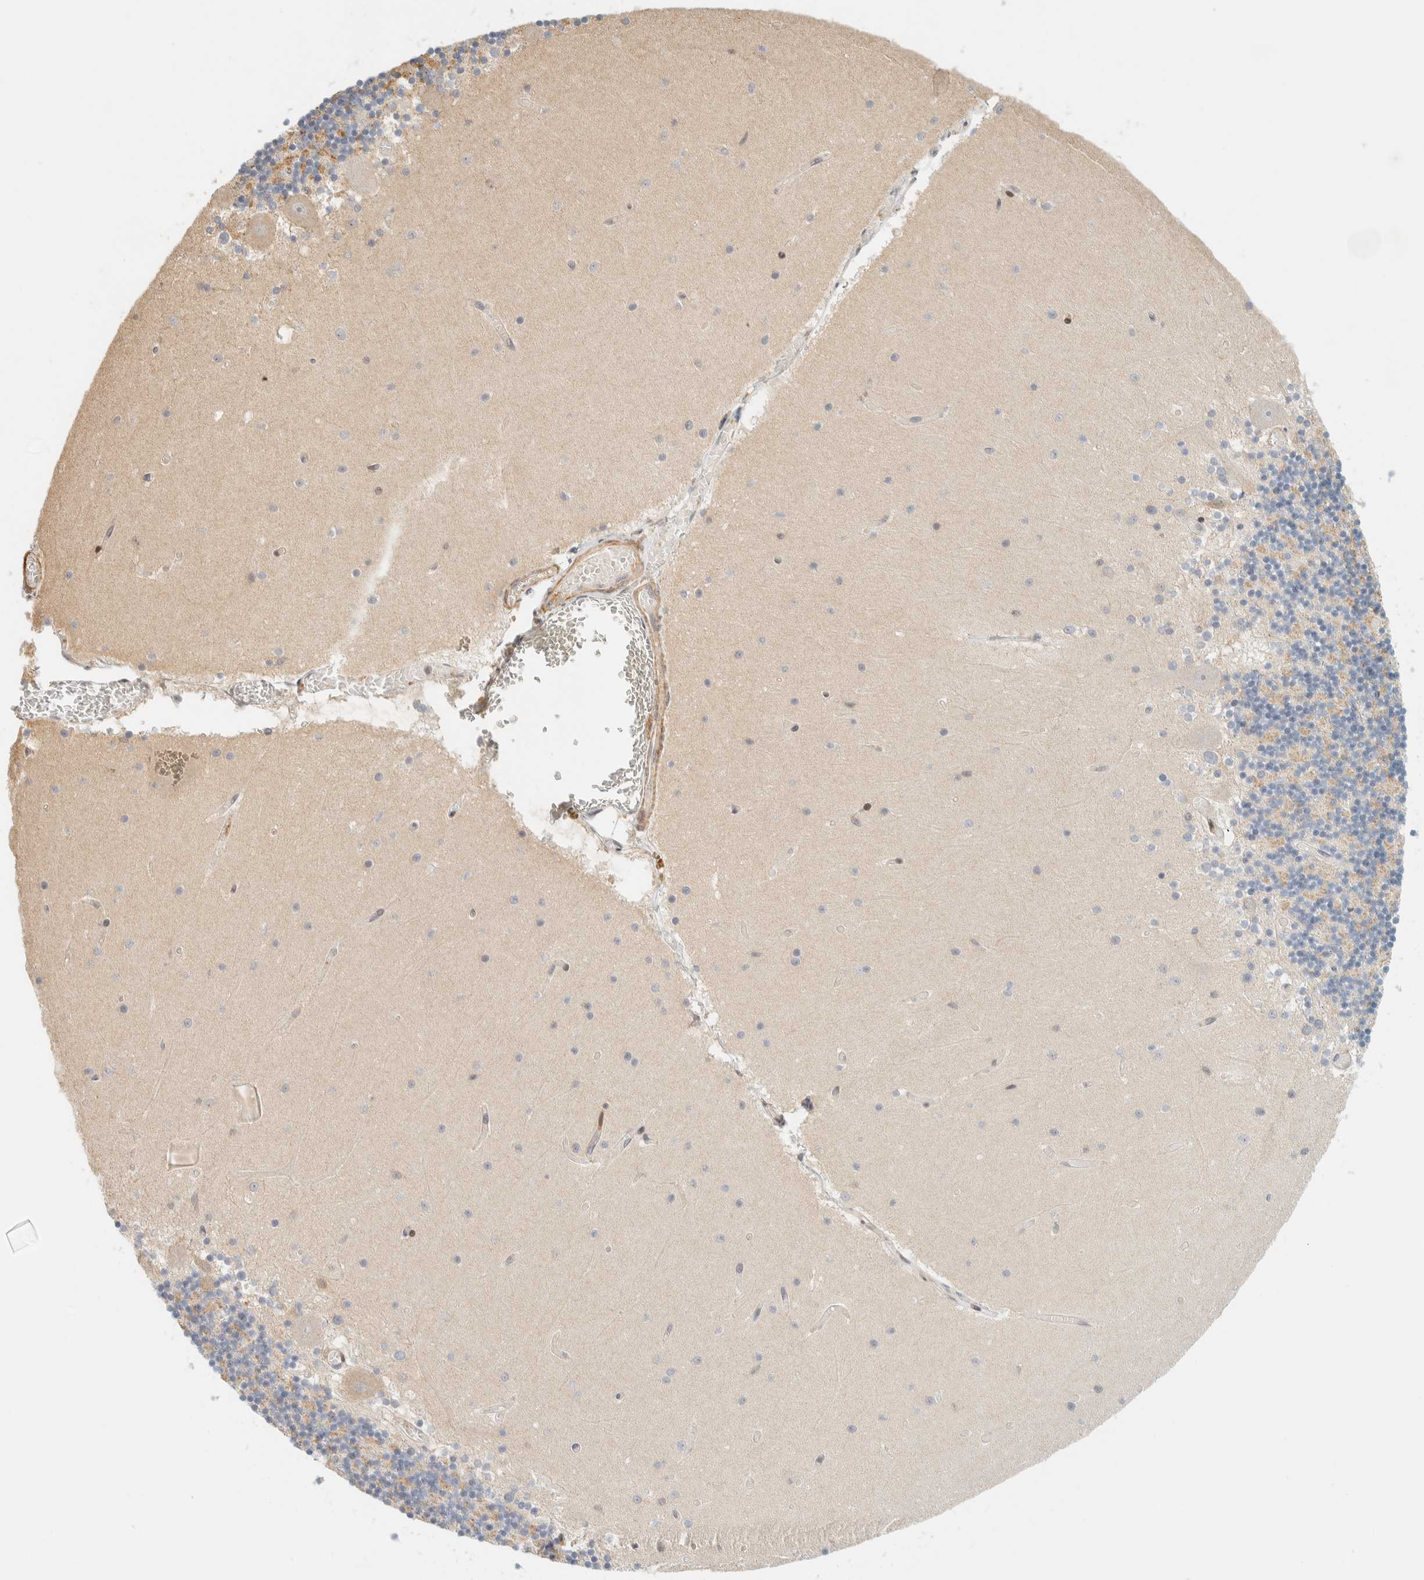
{"staining": {"intensity": "weak", "quantity": ">75%", "location": "cytoplasmic/membranous"}, "tissue": "cerebellum", "cell_type": "Cells in granular layer", "image_type": "normal", "snomed": [{"axis": "morphology", "description": "Normal tissue, NOS"}, {"axis": "topography", "description": "Cerebellum"}], "caption": "Immunohistochemistry (IHC) of normal human cerebellum reveals low levels of weak cytoplasmic/membranous positivity in approximately >75% of cells in granular layer. (DAB (3,3'-diaminobenzidine) IHC with brightfield microscopy, high magnification).", "gene": "ARFGEF1", "patient": {"sex": "female", "age": 28}}